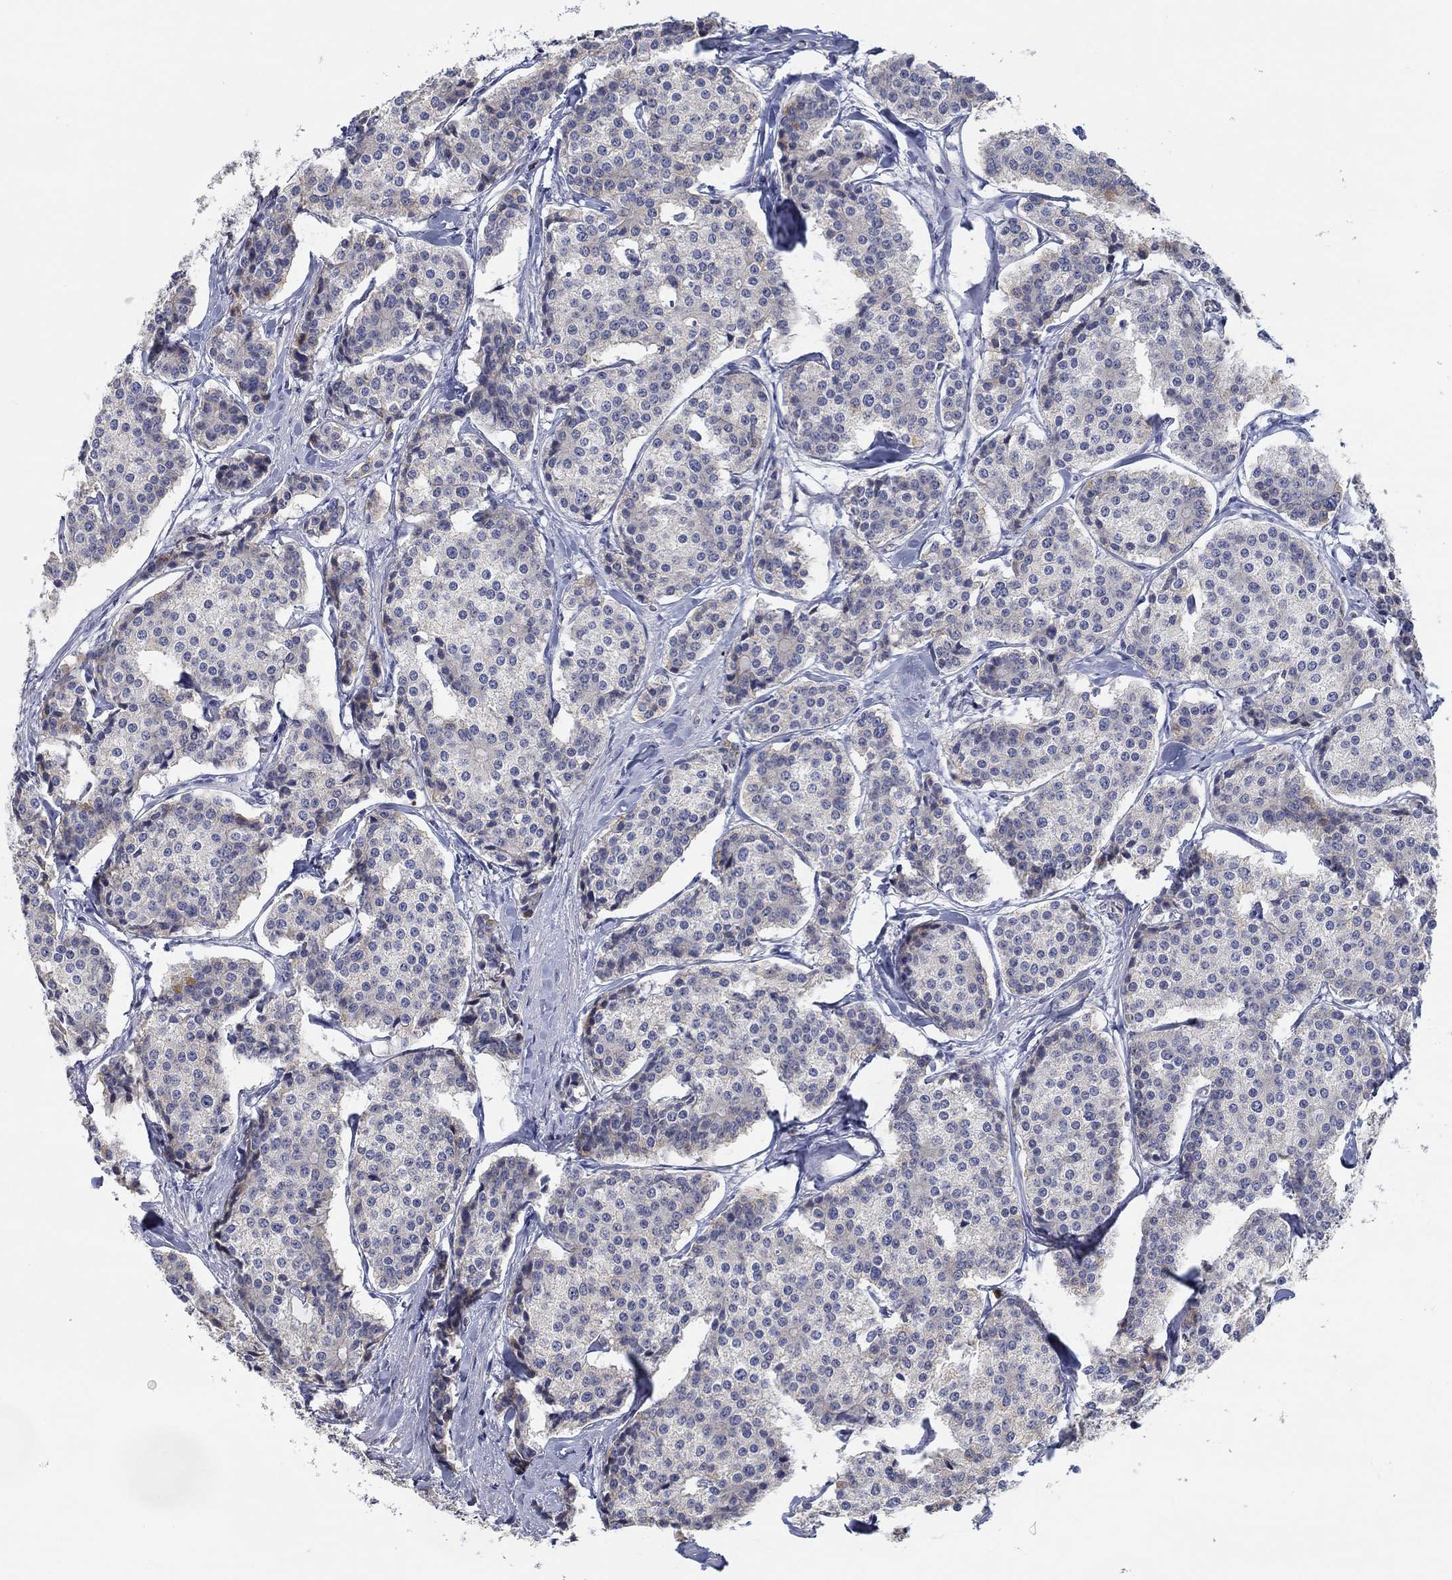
{"staining": {"intensity": "negative", "quantity": "none", "location": "none"}, "tissue": "carcinoid", "cell_type": "Tumor cells", "image_type": "cancer", "snomed": [{"axis": "morphology", "description": "Carcinoid, malignant, NOS"}, {"axis": "topography", "description": "Small intestine"}], "caption": "Tumor cells are negative for brown protein staining in malignant carcinoid. (DAB IHC visualized using brightfield microscopy, high magnification).", "gene": "PRC1", "patient": {"sex": "female", "age": 65}}